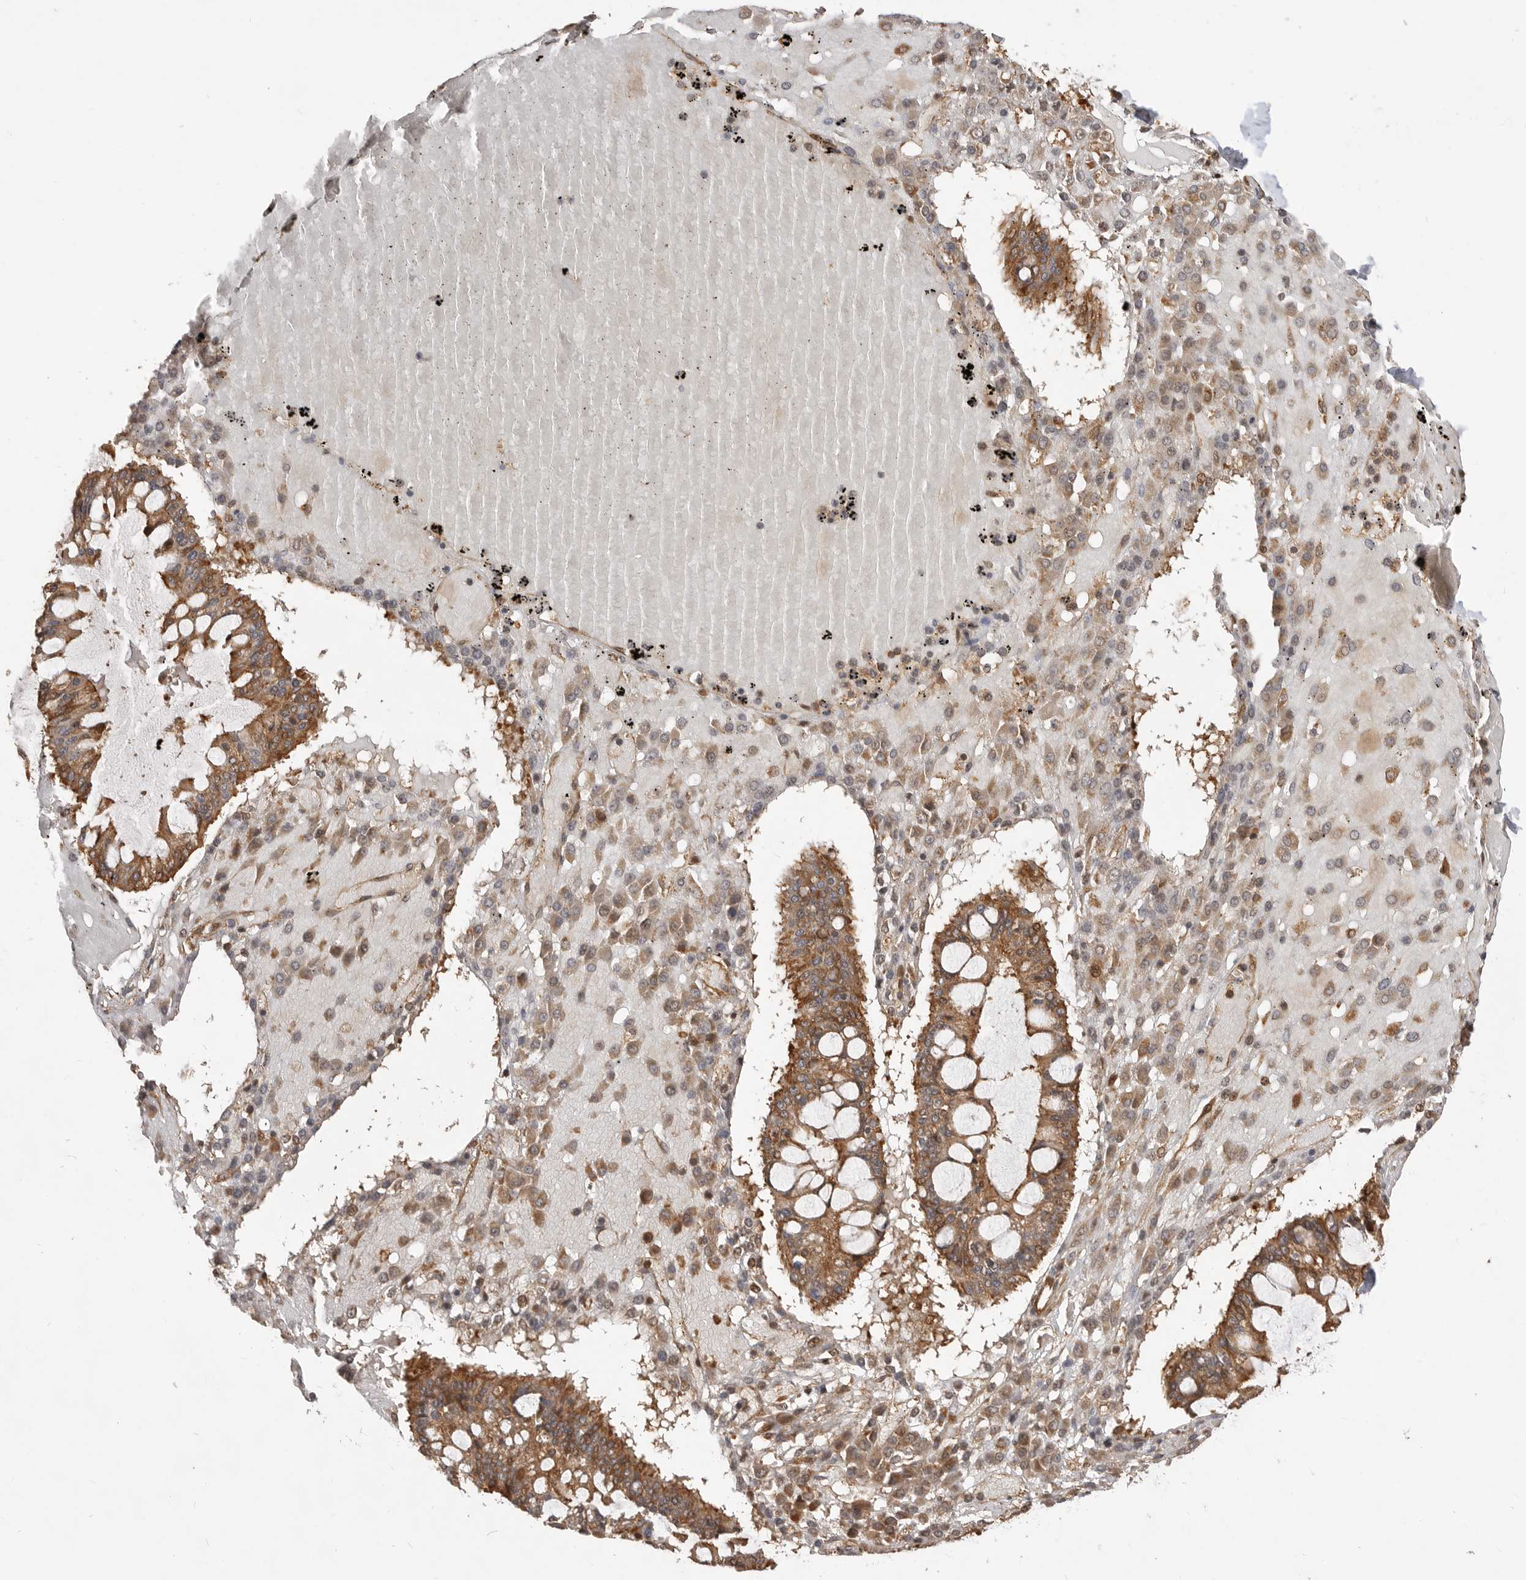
{"staining": {"intensity": "moderate", "quantity": ">75%", "location": "cytoplasmic/membranous"}, "tissue": "ovarian cancer", "cell_type": "Tumor cells", "image_type": "cancer", "snomed": [{"axis": "morphology", "description": "Cystadenocarcinoma, mucinous, NOS"}, {"axis": "topography", "description": "Ovary"}], "caption": "High-magnification brightfield microscopy of ovarian mucinous cystadenocarcinoma stained with DAB (brown) and counterstained with hematoxylin (blue). tumor cells exhibit moderate cytoplasmic/membranous staining is identified in approximately>75% of cells.", "gene": "ADPRS", "patient": {"sex": "female", "age": 73}}